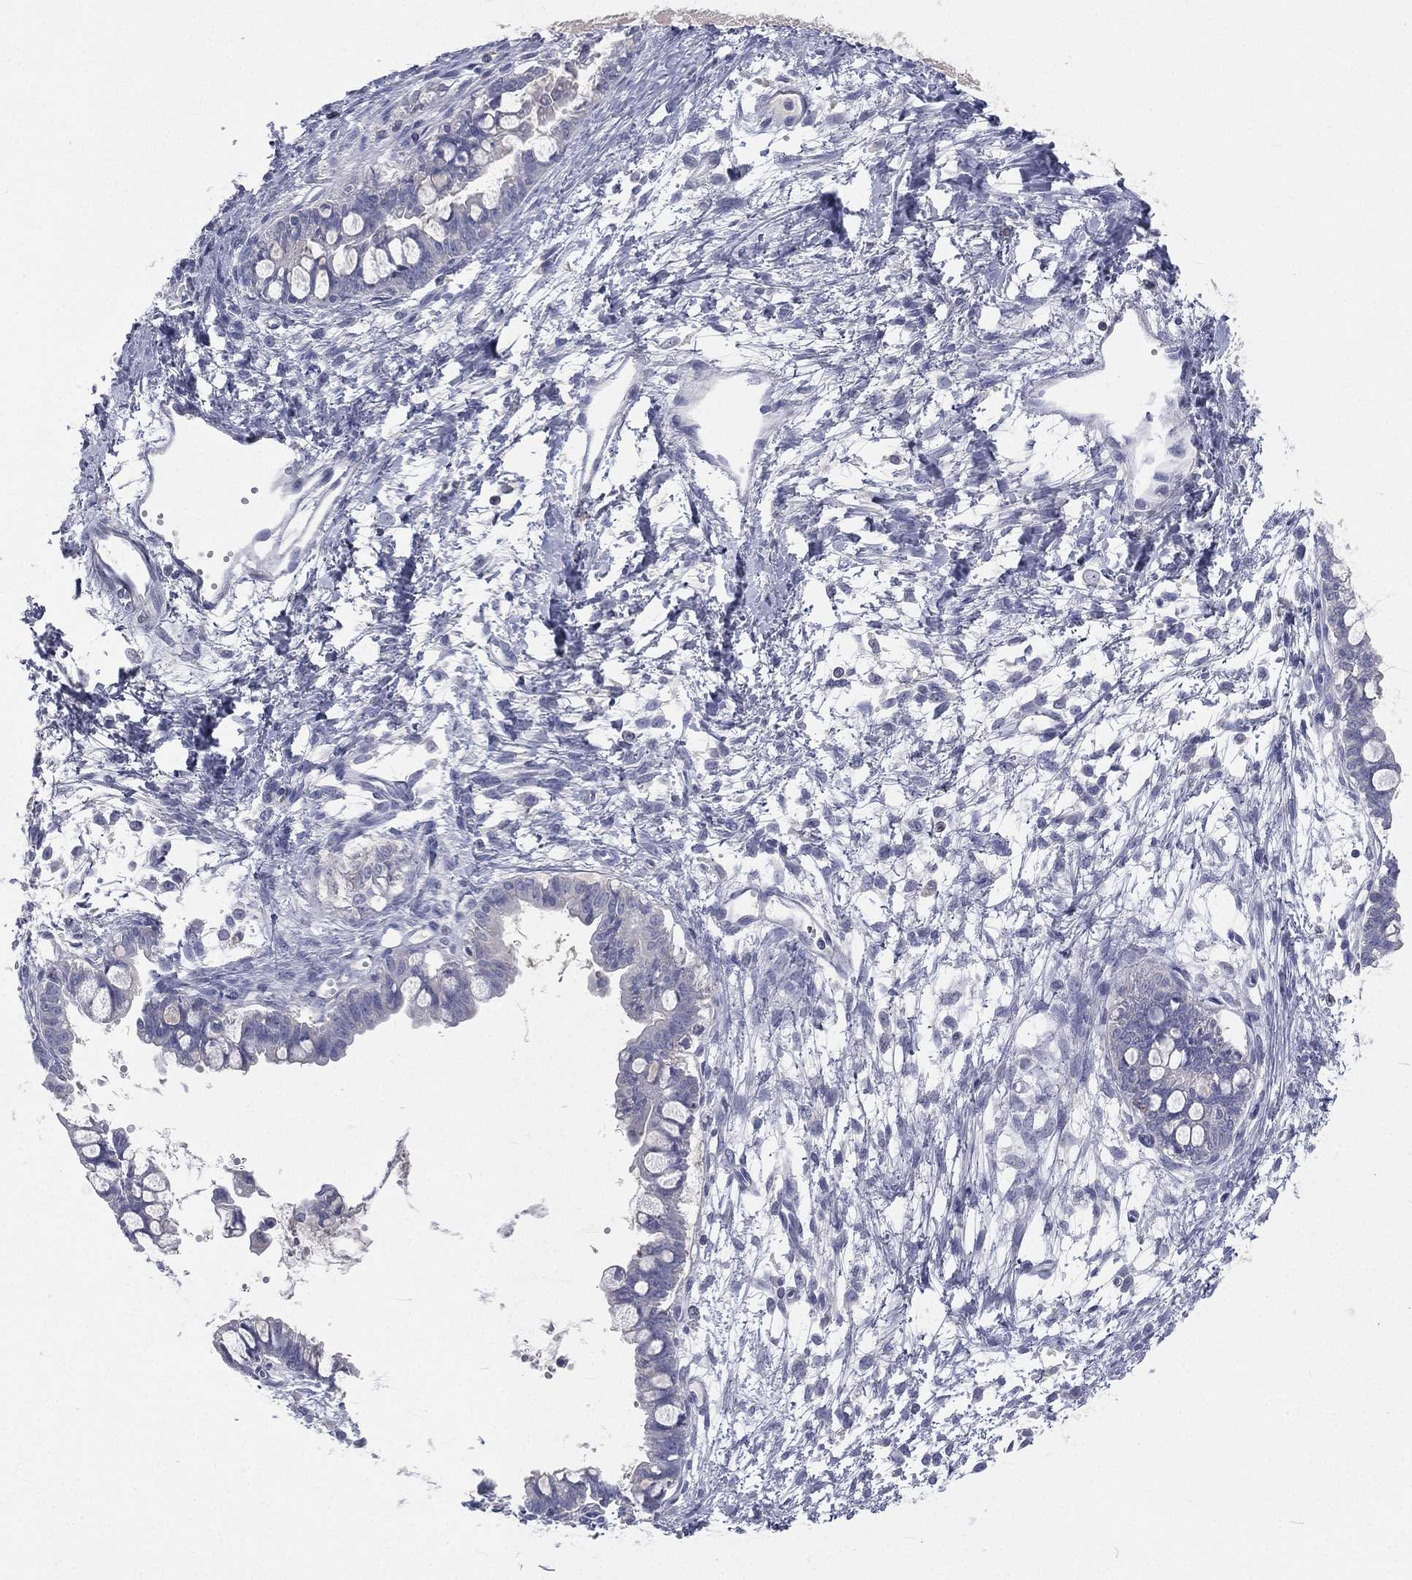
{"staining": {"intensity": "negative", "quantity": "none", "location": "none"}, "tissue": "ovarian cancer", "cell_type": "Tumor cells", "image_type": "cancer", "snomed": [{"axis": "morphology", "description": "Cystadenocarcinoma, mucinous, NOS"}, {"axis": "topography", "description": "Ovary"}], "caption": "A high-resolution micrograph shows immunohistochemistry staining of mucinous cystadenocarcinoma (ovarian), which reveals no significant positivity in tumor cells.", "gene": "CD3D", "patient": {"sex": "female", "age": 63}}